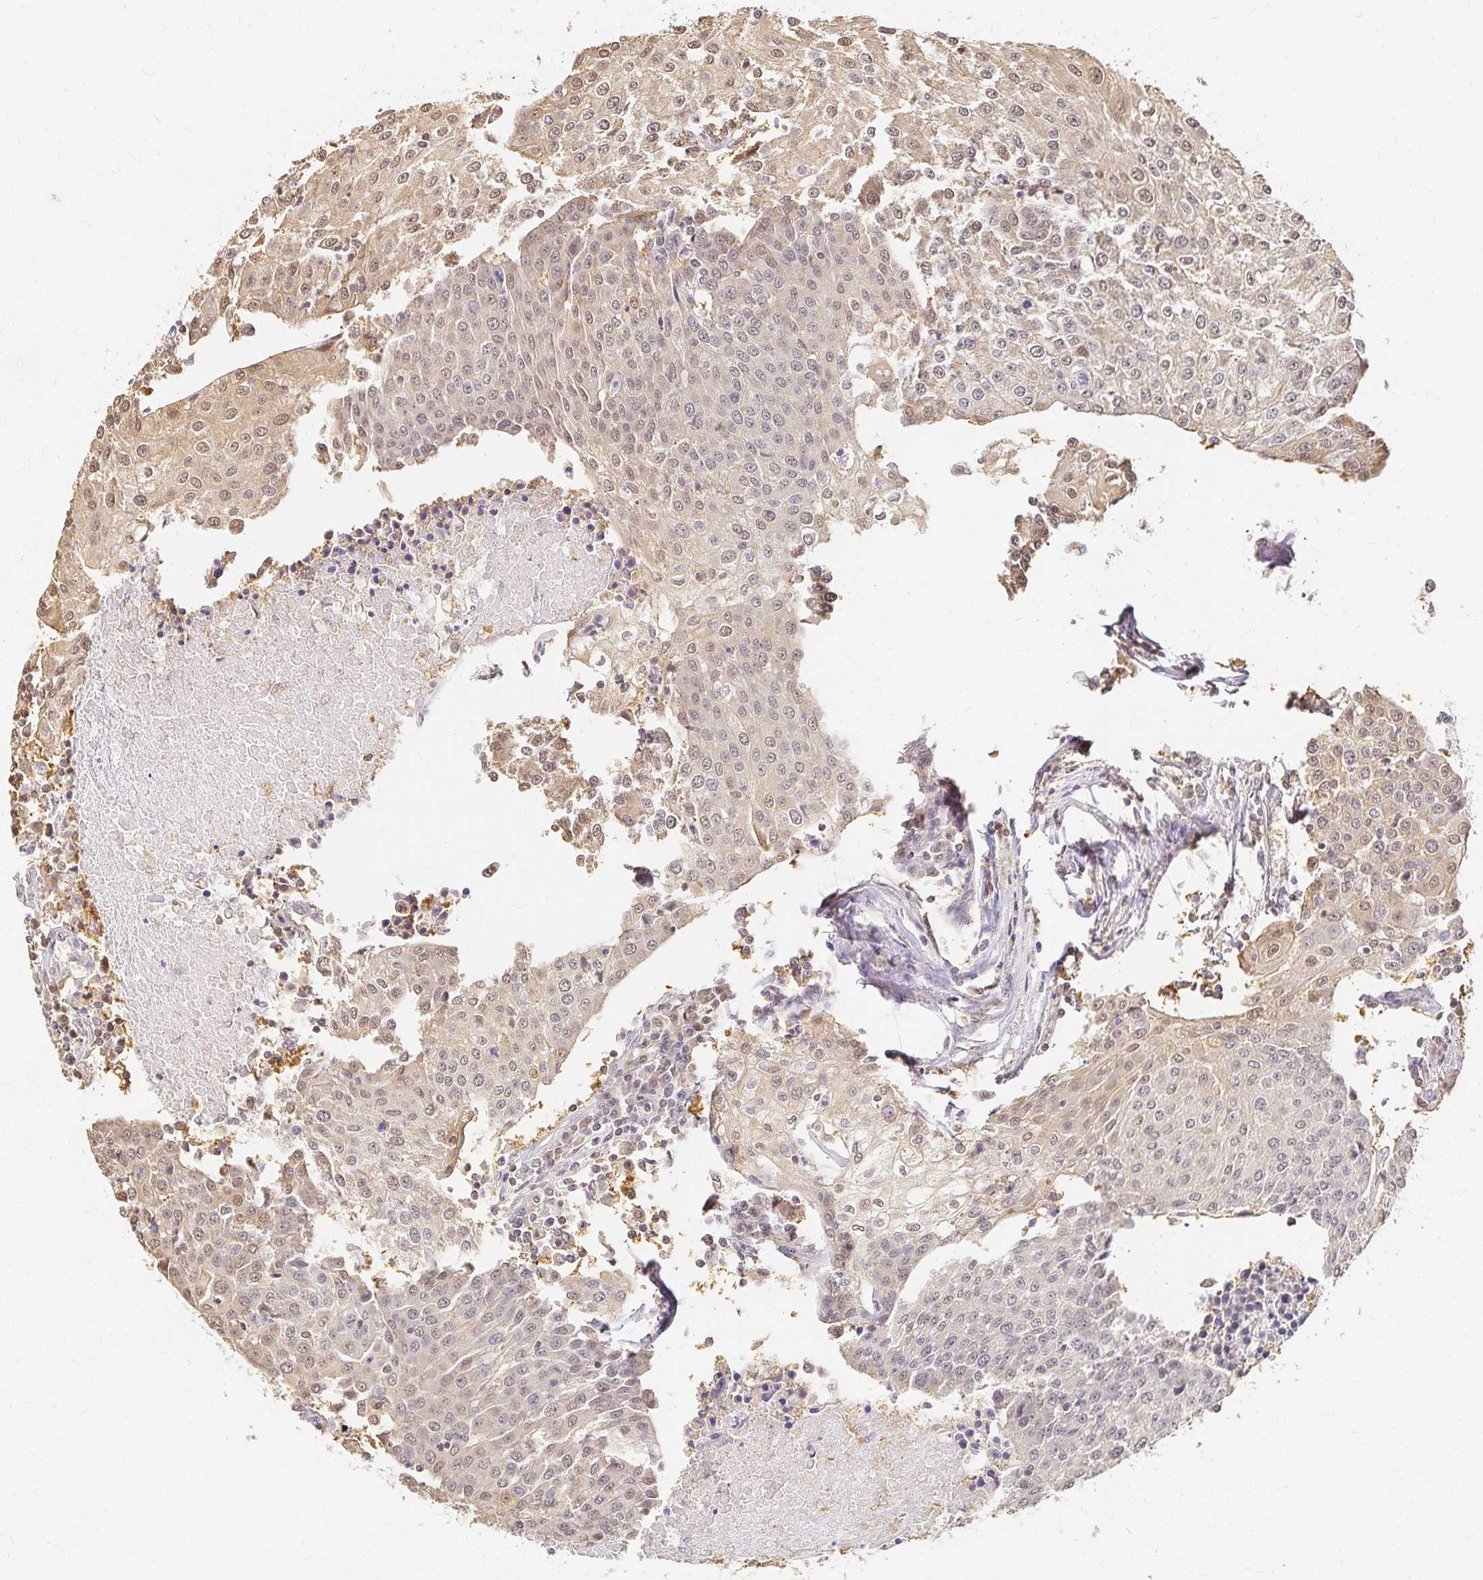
{"staining": {"intensity": "weak", "quantity": "<25%", "location": "cytoplasmic/membranous,nuclear"}, "tissue": "urothelial cancer", "cell_type": "Tumor cells", "image_type": "cancer", "snomed": [{"axis": "morphology", "description": "Urothelial carcinoma, High grade"}, {"axis": "topography", "description": "Urinary bladder"}], "caption": "Tumor cells show no significant staining in urothelial cancer.", "gene": "AZGP1", "patient": {"sex": "female", "age": 85}}